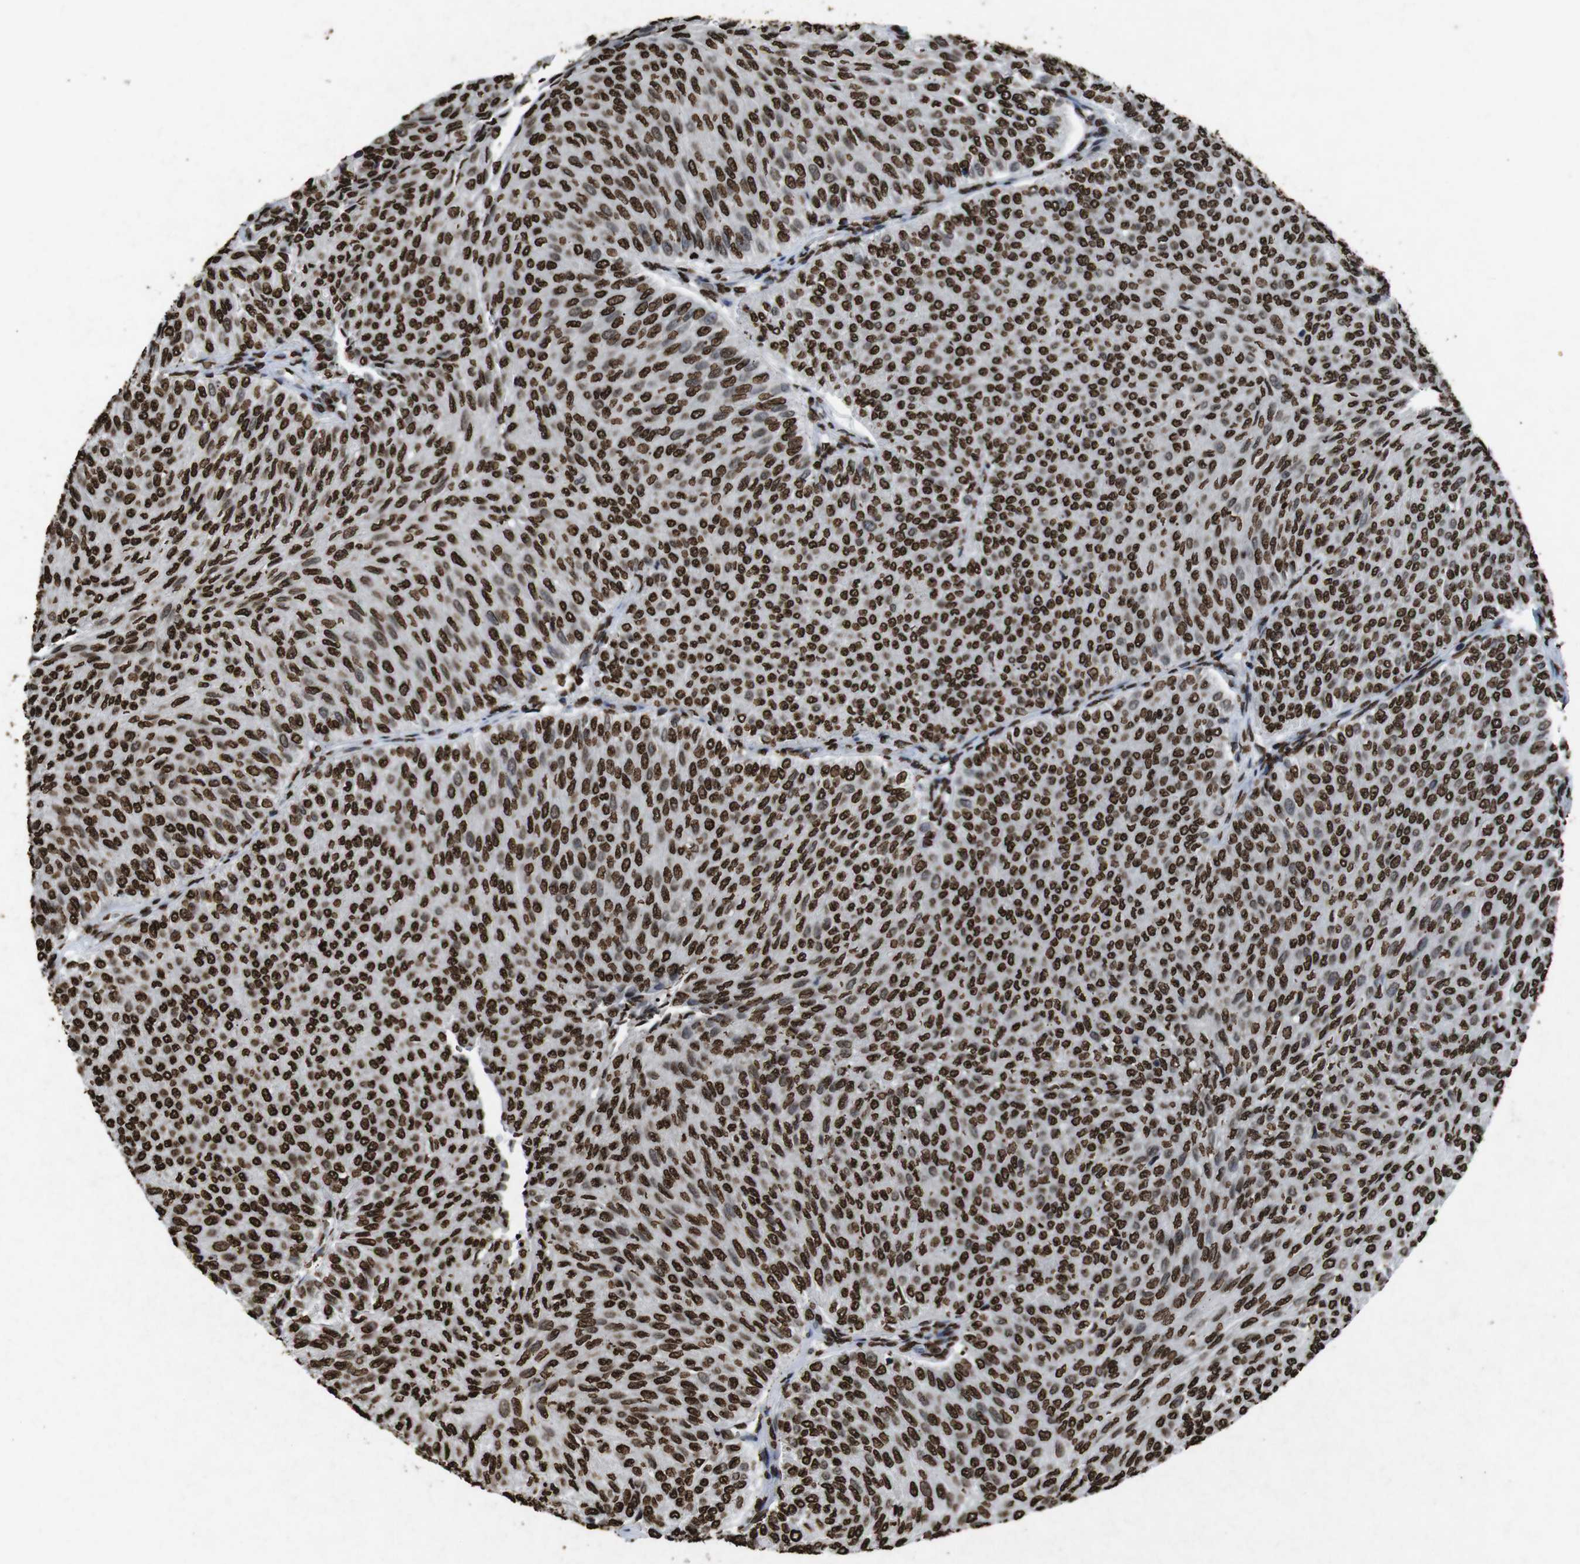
{"staining": {"intensity": "strong", "quantity": ">75%", "location": "nuclear"}, "tissue": "urothelial cancer", "cell_type": "Tumor cells", "image_type": "cancer", "snomed": [{"axis": "morphology", "description": "Urothelial carcinoma, Low grade"}, {"axis": "topography", "description": "Urinary bladder"}], "caption": "Low-grade urothelial carcinoma stained for a protein shows strong nuclear positivity in tumor cells. The protein of interest is stained brown, and the nuclei are stained in blue (DAB (3,3'-diaminobenzidine) IHC with brightfield microscopy, high magnification).", "gene": "MDM2", "patient": {"sex": "male", "age": 78}}